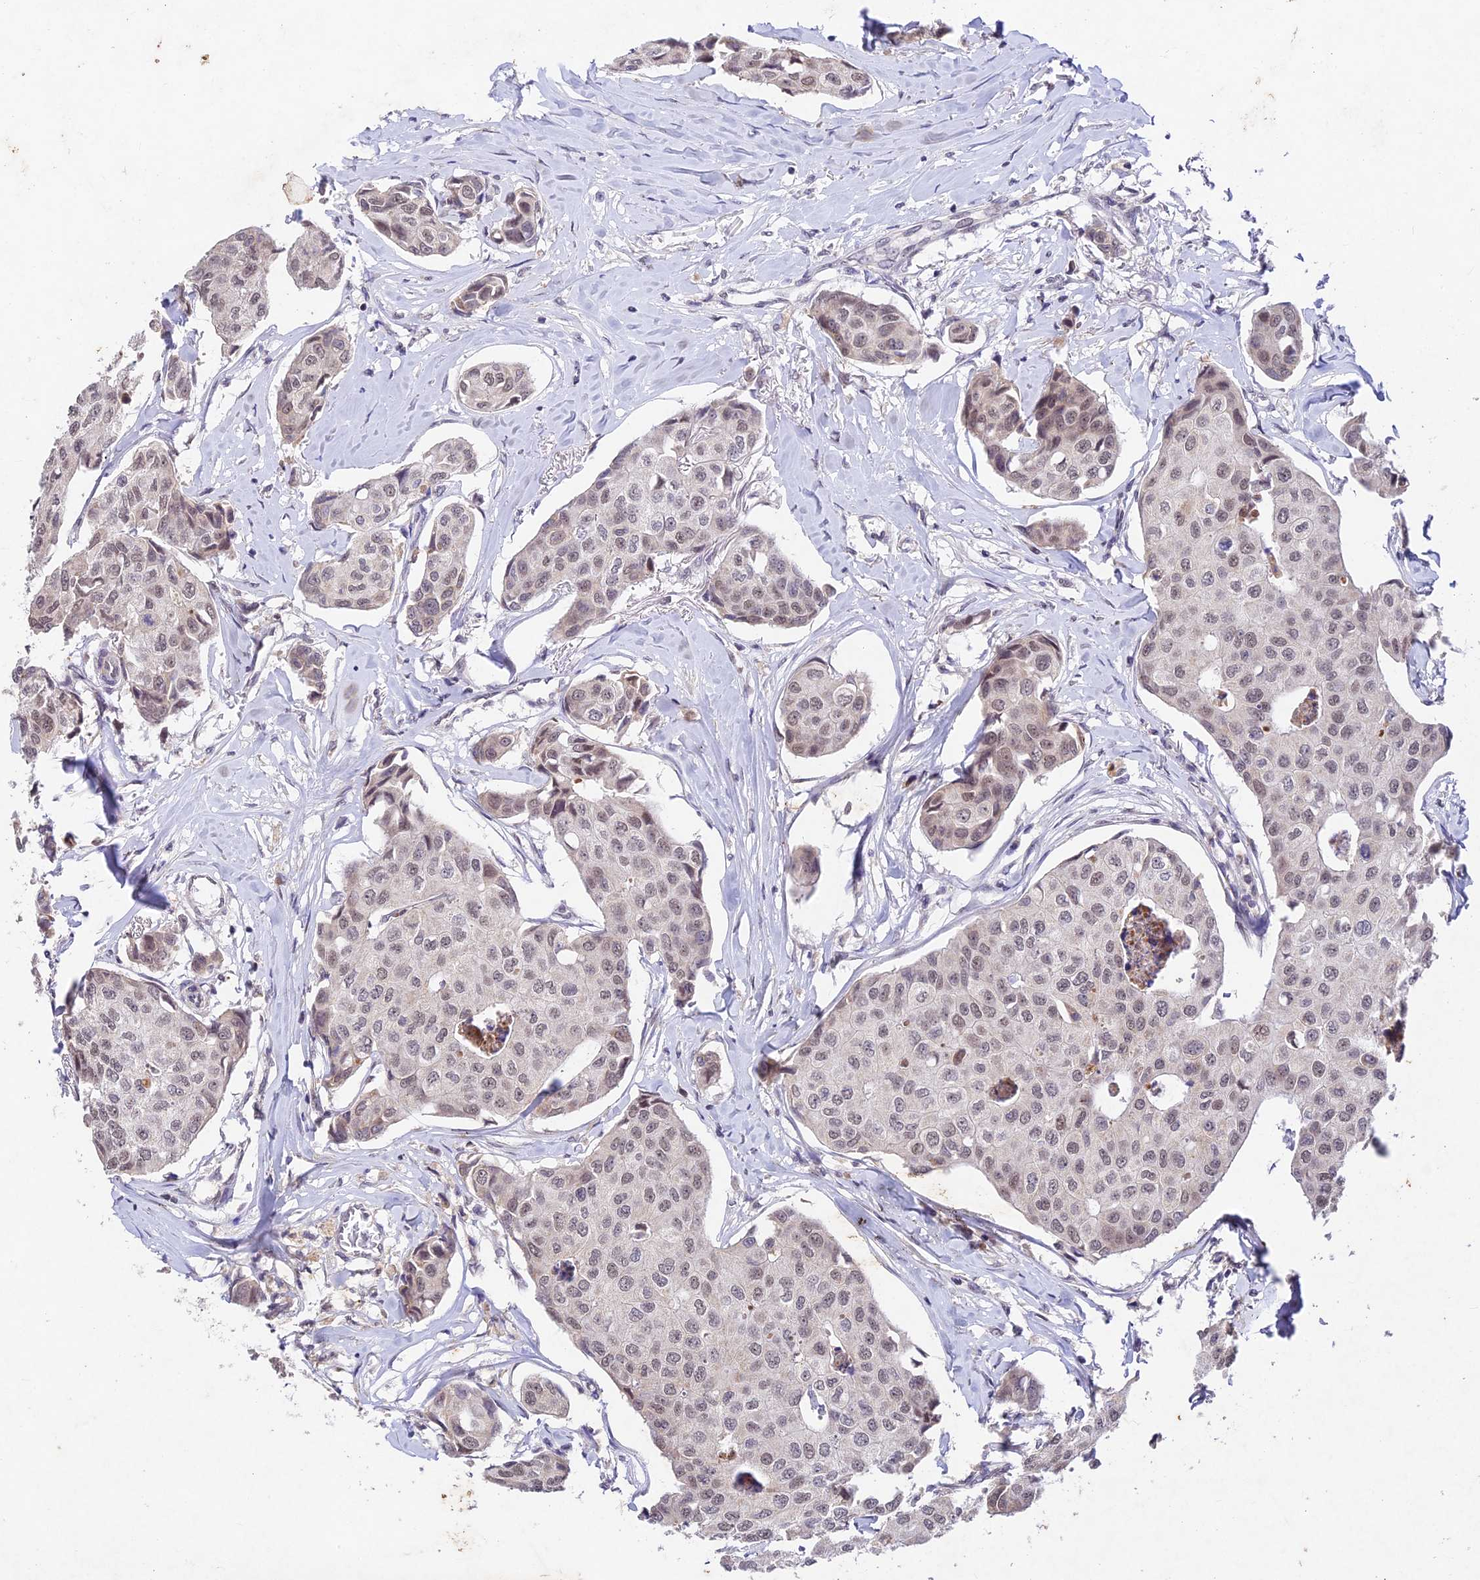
{"staining": {"intensity": "weak", "quantity": "25%-75%", "location": "nuclear"}, "tissue": "breast cancer", "cell_type": "Tumor cells", "image_type": "cancer", "snomed": [{"axis": "morphology", "description": "Duct carcinoma"}, {"axis": "topography", "description": "Breast"}], "caption": "This is an image of immunohistochemistry staining of breast cancer (invasive ductal carcinoma), which shows weak expression in the nuclear of tumor cells.", "gene": "RAVER1", "patient": {"sex": "female", "age": 80}}